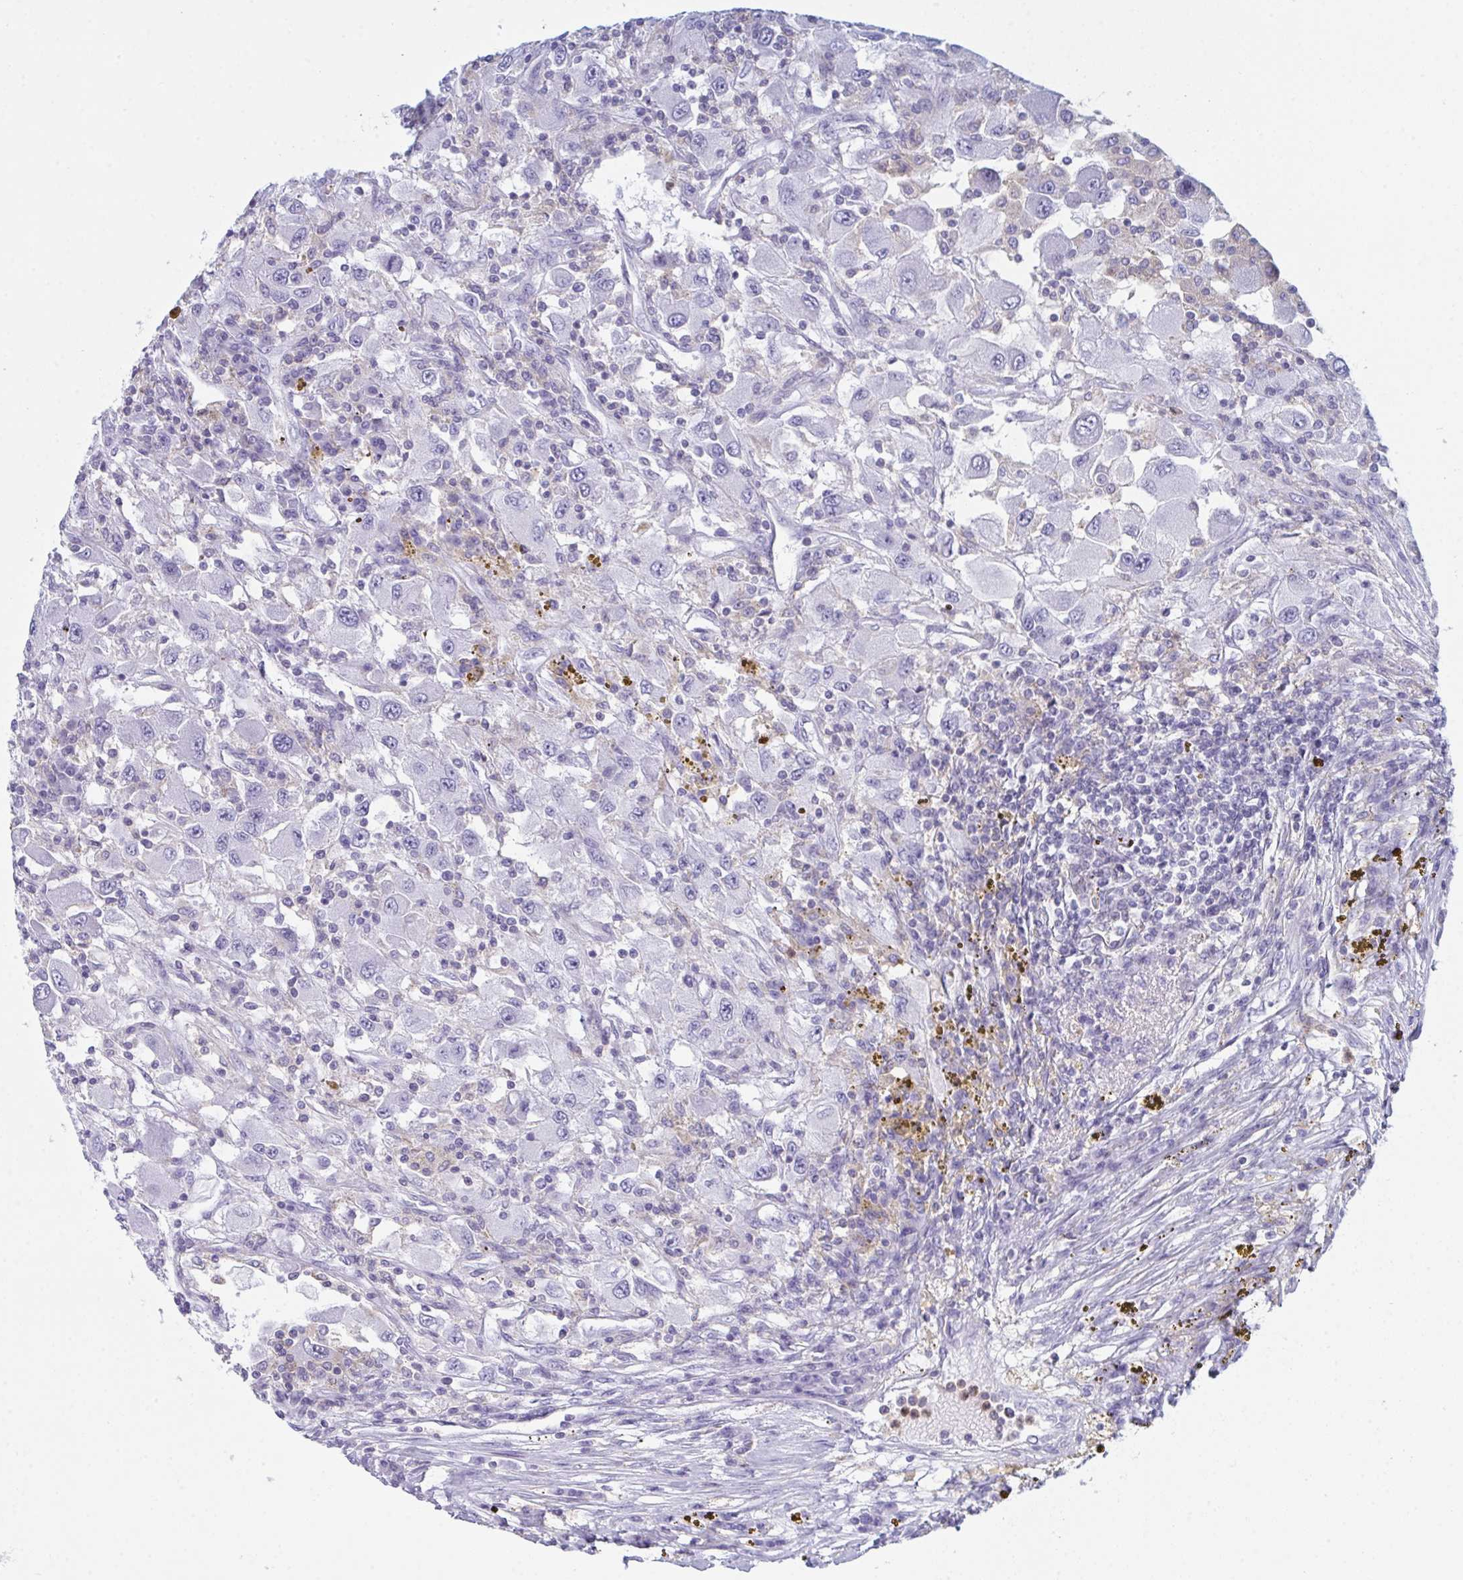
{"staining": {"intensity": "negative", "quantity": "none", "location": "none"}, "tissue": "renal cancer", "cell_type": "Tumor cells", "image_type": "cancer", "snomed": [{"axis": "morphology", "description": "Adenocarcinoma, NOS"}, {"axis": "topography", "description": "Kidney"}], "caption": "A photomicrograph of human renal cancer is negative for staining in tumor cells. The staining is performed using DAB brown chromogen with nuclei counter-stained in using hematoxylin.", "gene": "MYO1F", "patient": {"sex": "female", "age": 67}}